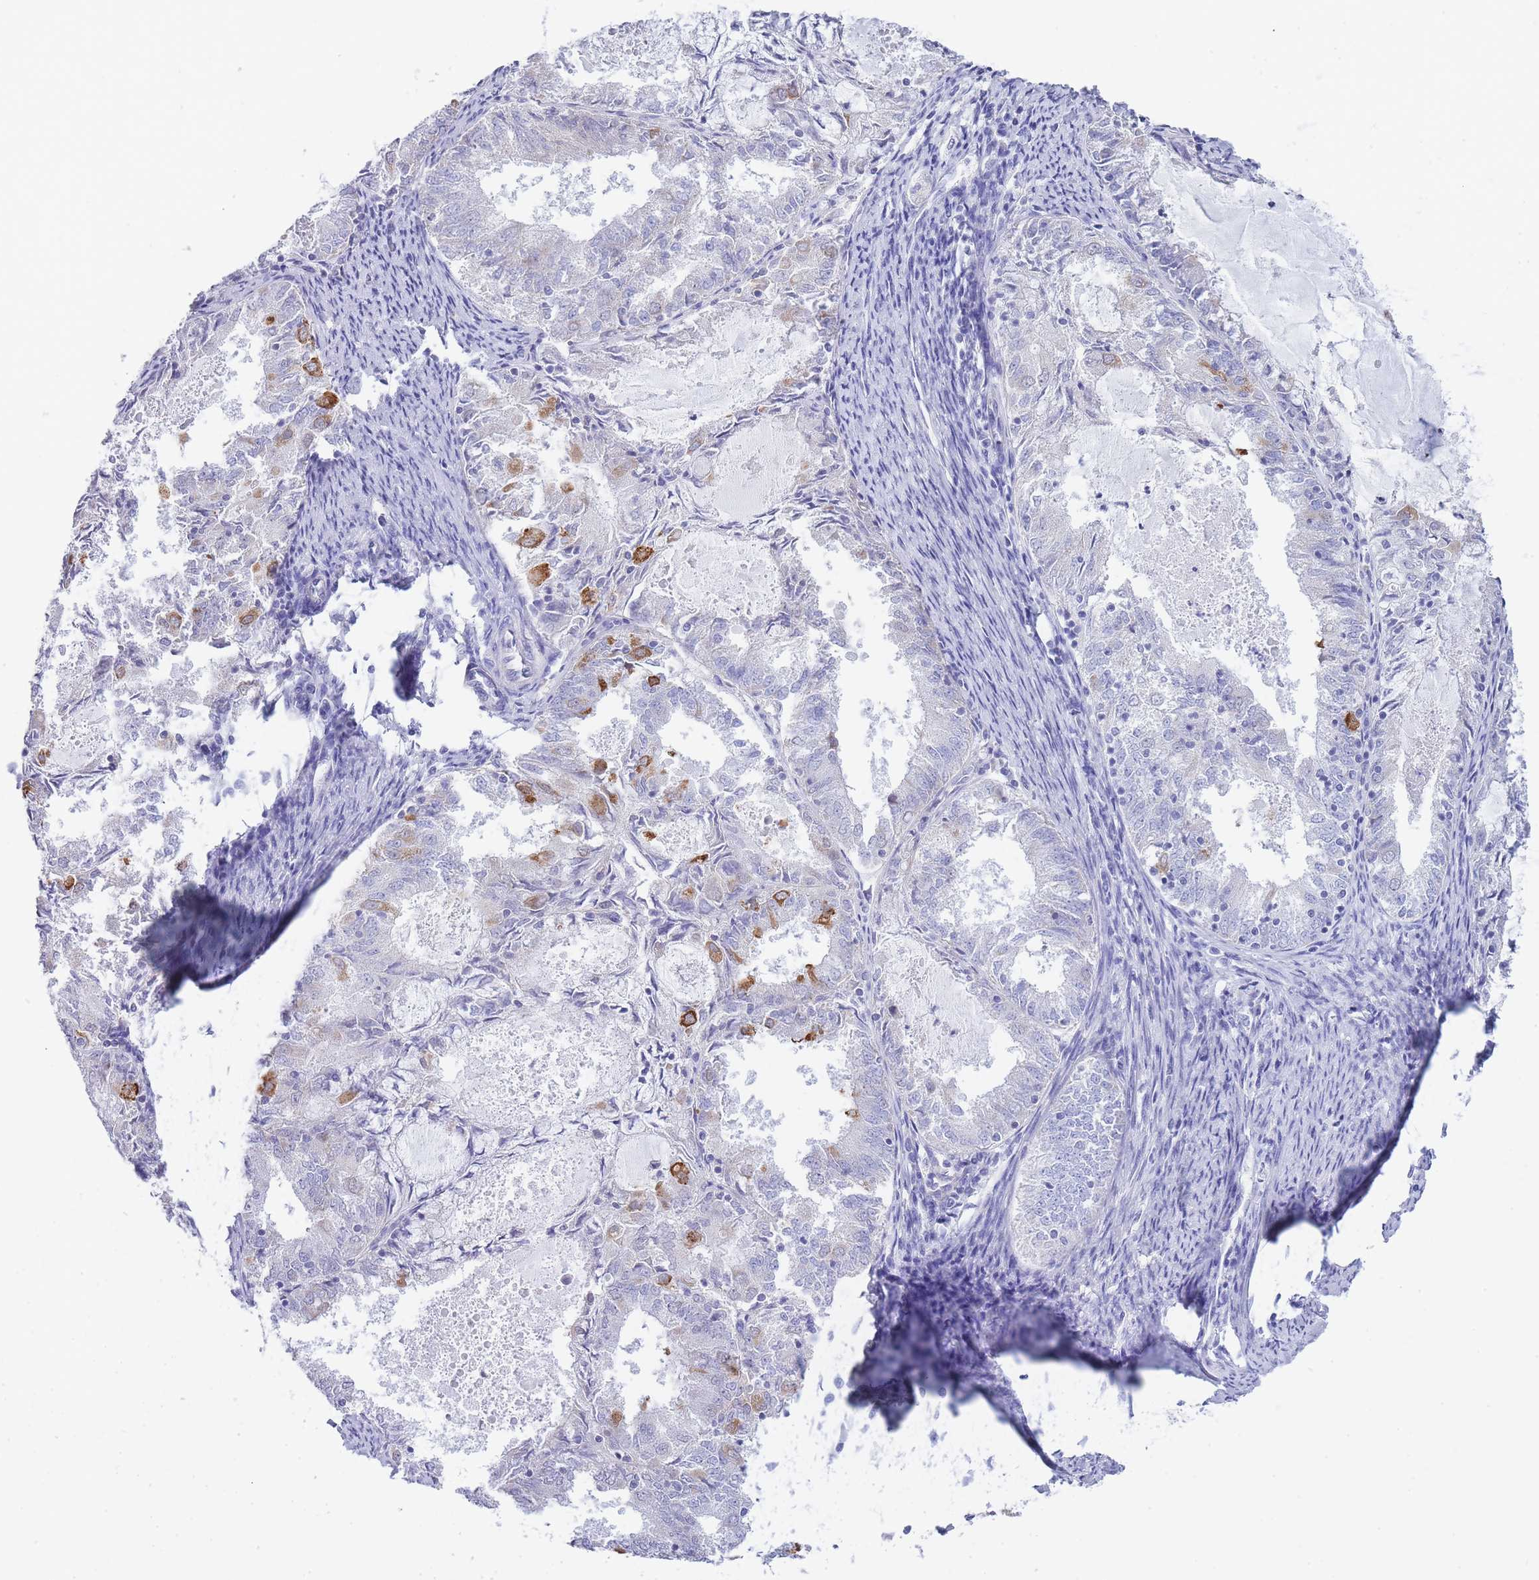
{"staining": {"intensity": "strong", "quantity": "<25%", "location": "cytoplasmic/membranous"}, "tissue": "endometrial cancer", "cell_type": "Tumor cells", "image_type": "cancer", "snomed": [{"axis": "morphology", "description": "Adenocarcinoma, NOS"}, {"axis": "topography", "description": "Endometrium"}], "caption": "Strong cytoplasmic/membranous protein expression is appreciated in approximately <25% of tumor cells in endometrial cancer (adenocarcinoma).", "gene": "FRAT2", "patient": {"sex": "female", "age": 57}}